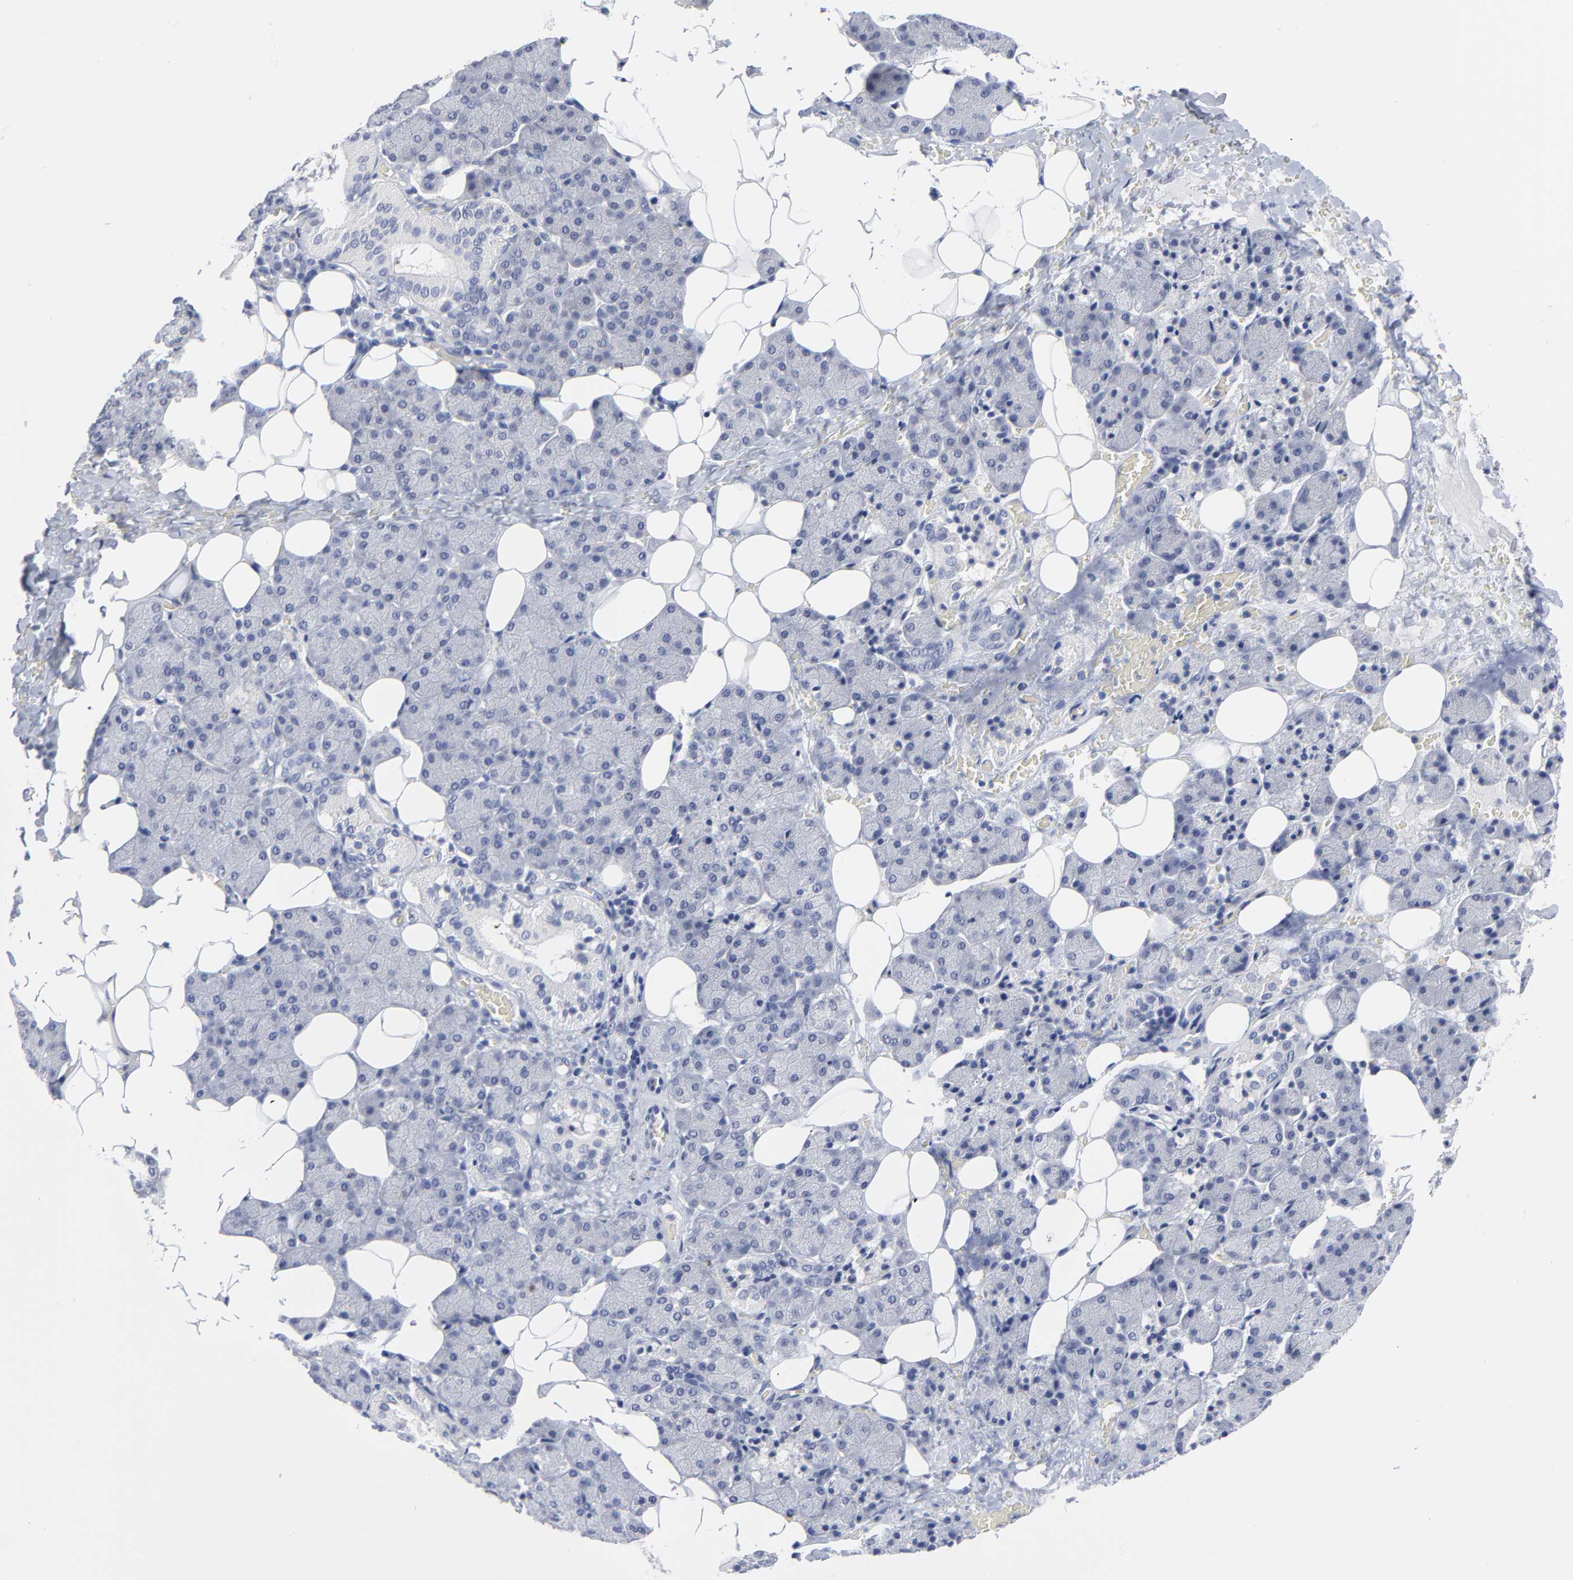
{"staining": {"intensity": "negative", "quantity": "none", "location": "none"}, "tissue": "salivary gland", "cell_type": "Glandular cells", "image_type": "normal", "snomed": [{"axis": "morphology", "description": "Normal tissue, NOS"}, {"axis": "topography", "description": "Lymph node"}, {"axis": "topography", "description": "Salivary gland"}], "caption": "IHC histopathology image of benign salivary gland stained for a protein (brown), which exhibits no expression in glandular cells. Nuclei are stained in blue.", "gene": "CLEC4G", "patient": {"sex": "male", "age": 8}}